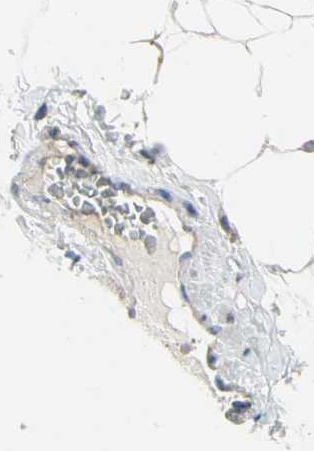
{"staining": {"intensity": "negative", "quantity": "none", "location": "none"}, "tissue": "adipose tissue", "cell_type": "Adipocytes", "image_type": "normal", "snomed": [{"axis": "morphology", "description": "Normal tissue, NOS"}, {"axis": "topography", "description": "Peripheral nerve tissue"}], "caption": "This is a histopathology image of immunohistochemistry (IHC) staining of unremarkable adipose tissue, which shows no staining in adipocytes. (DAB (3,3'-diaminobenzidine) IHC, high magnification).", "gene": "TTC14", "patient": {"sex": "male", "age": 70}}